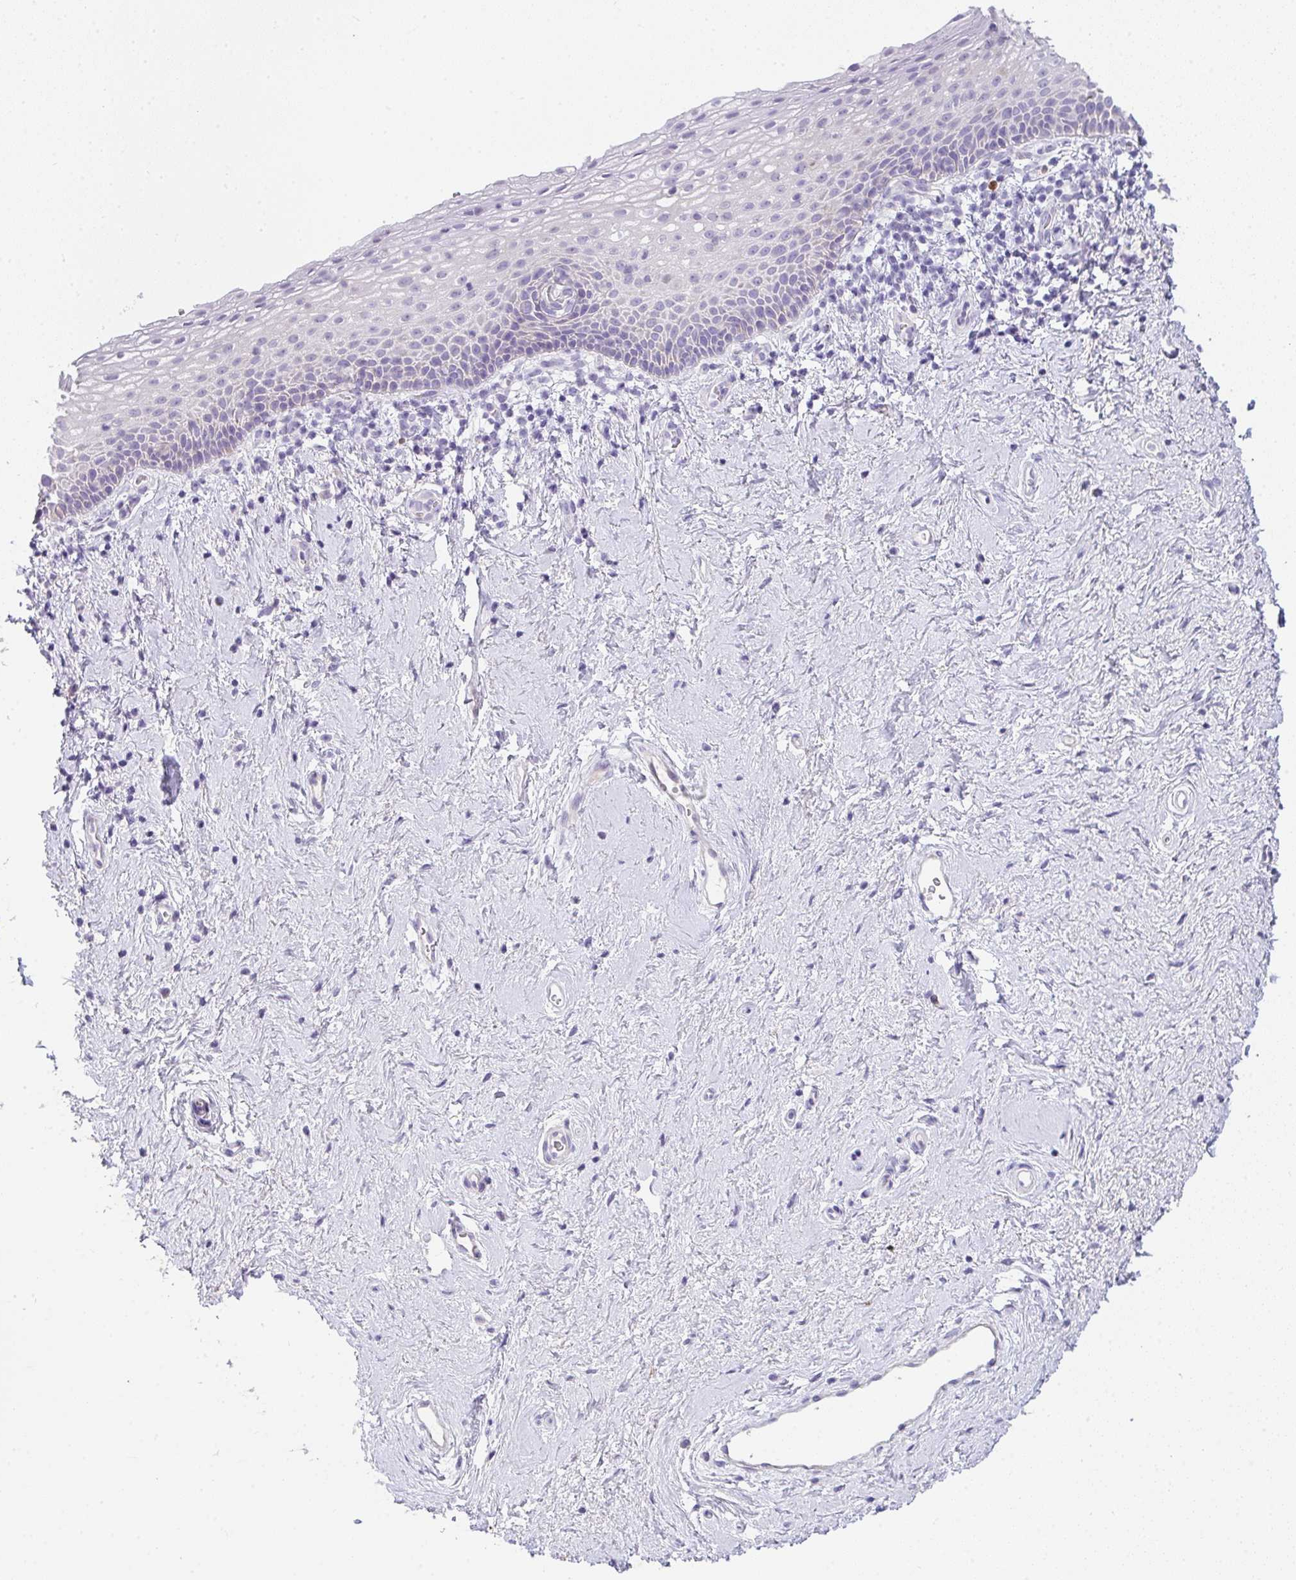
{"staining": {"intensity": "negative", "quantity": "none", "location": "none"}, "tissue": "vagina", "cell_type": "Squamous epithelial cells", "image_type": "normal", "snomed": [{"axis": "morphology", "description": "Normal tissue, NOS"}, {"axis": "topography", "description": "Vagina"}], "caption": "IHC histopathology image of unremarkable vagina: human vagina stained with DAB (3,3'-diaminobenzidine) exhibits no significant protein positivity in squamous epithelial cells.", "gene": "COX7B", "patient": {"sex": "female", "age": 61}}